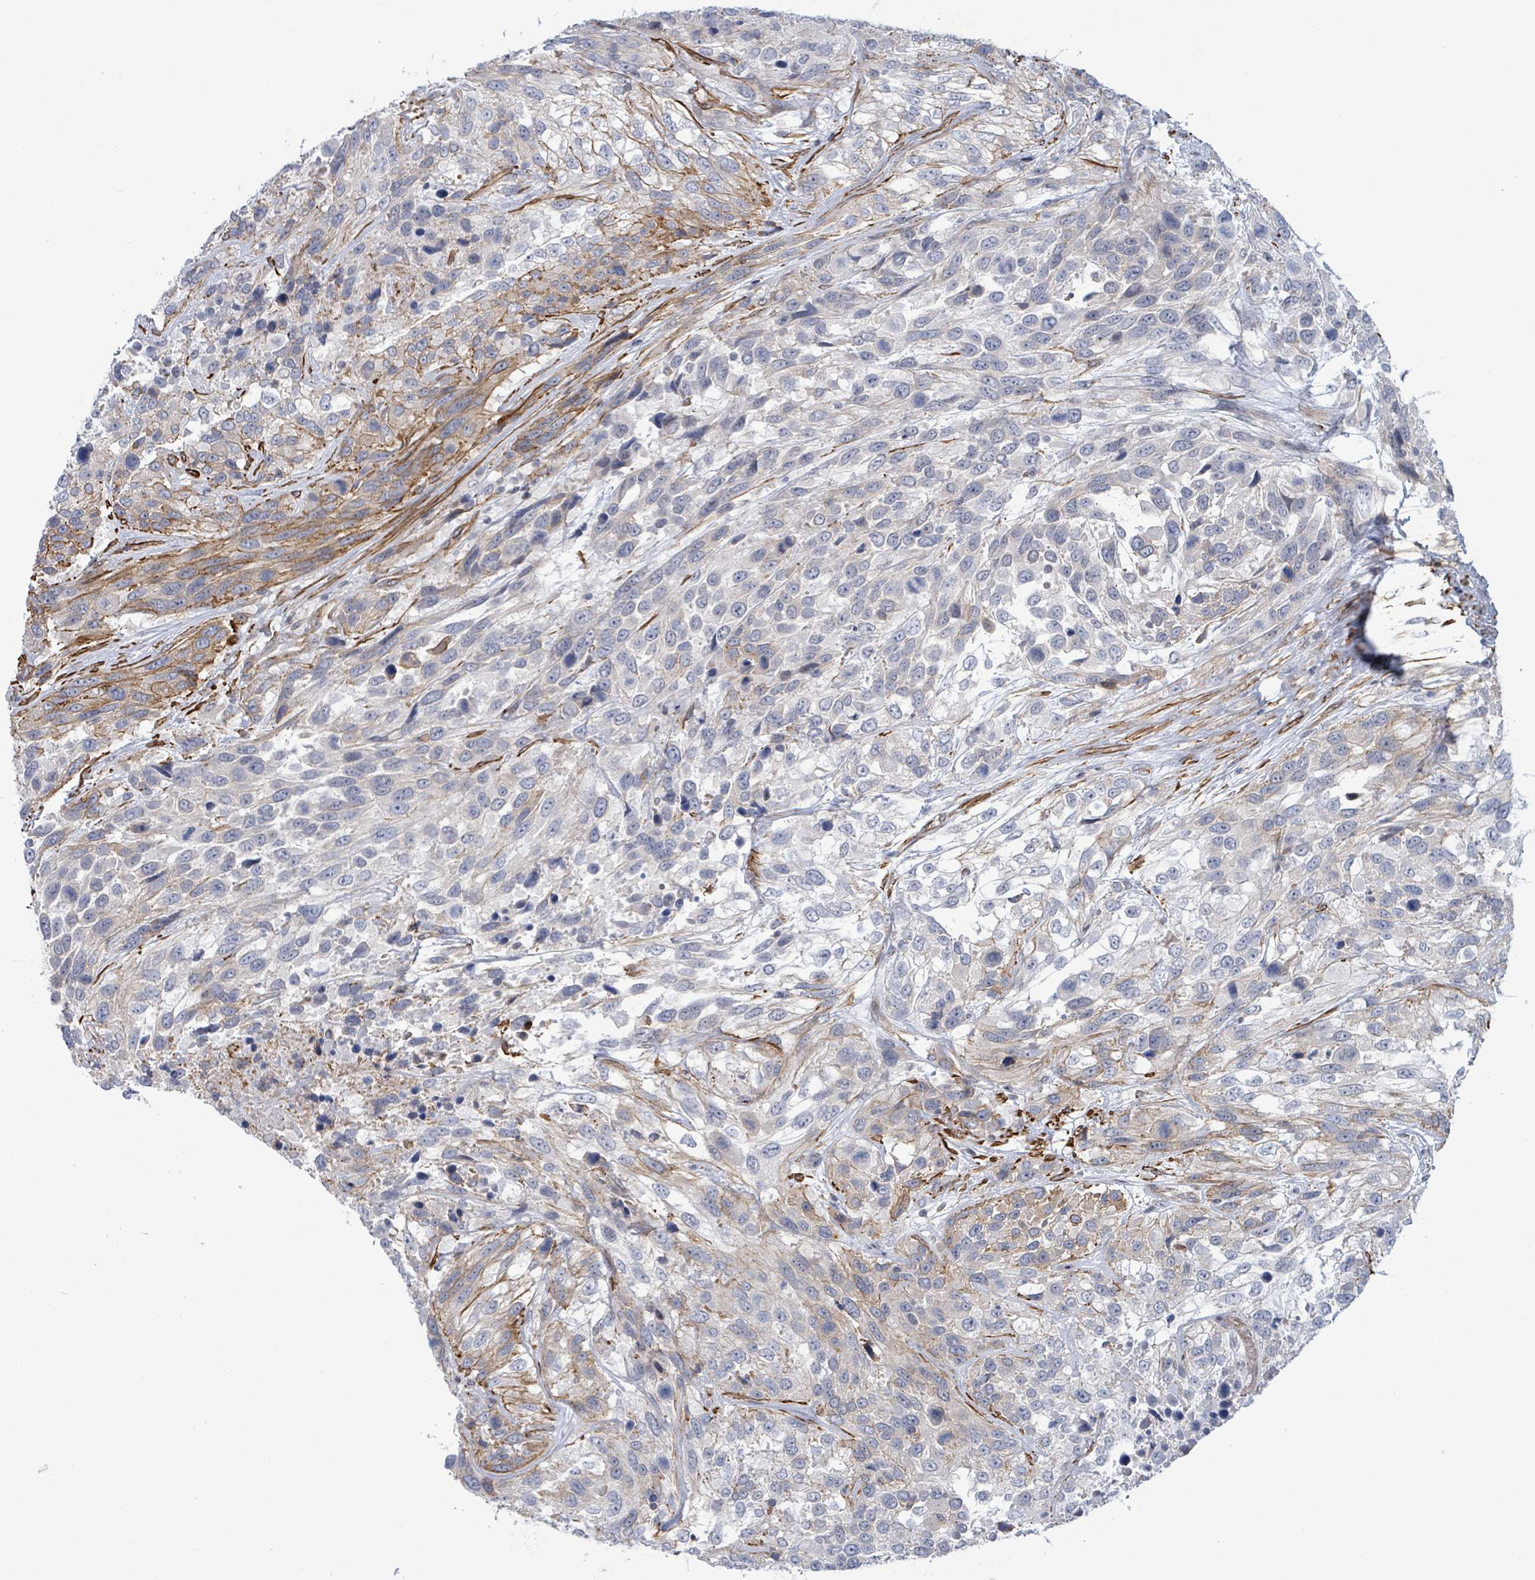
{"staining": {"intensity": "moderate", "quantity": "<25%", "location": "cytoplasmic/membranous"}, "tissue": "urothelial cancer", "cell_type": "Tumor cells", "image_type": "cancer", "snomed": [{"axis": "morphology", "description": "Urothelial carcinoma, High grade"}, {"axis": "topography", "description": "Urinary bladder"}], "caption": "Immunohistochemistry (IHC) of human high-grade urothelial carcinoma reveals low levels of moderate cytoplasmic/membranous positivity in about <25% of tumor cells.", "gene": "DMRTC1B", "patient": {"sex": "female", "age": 70}}